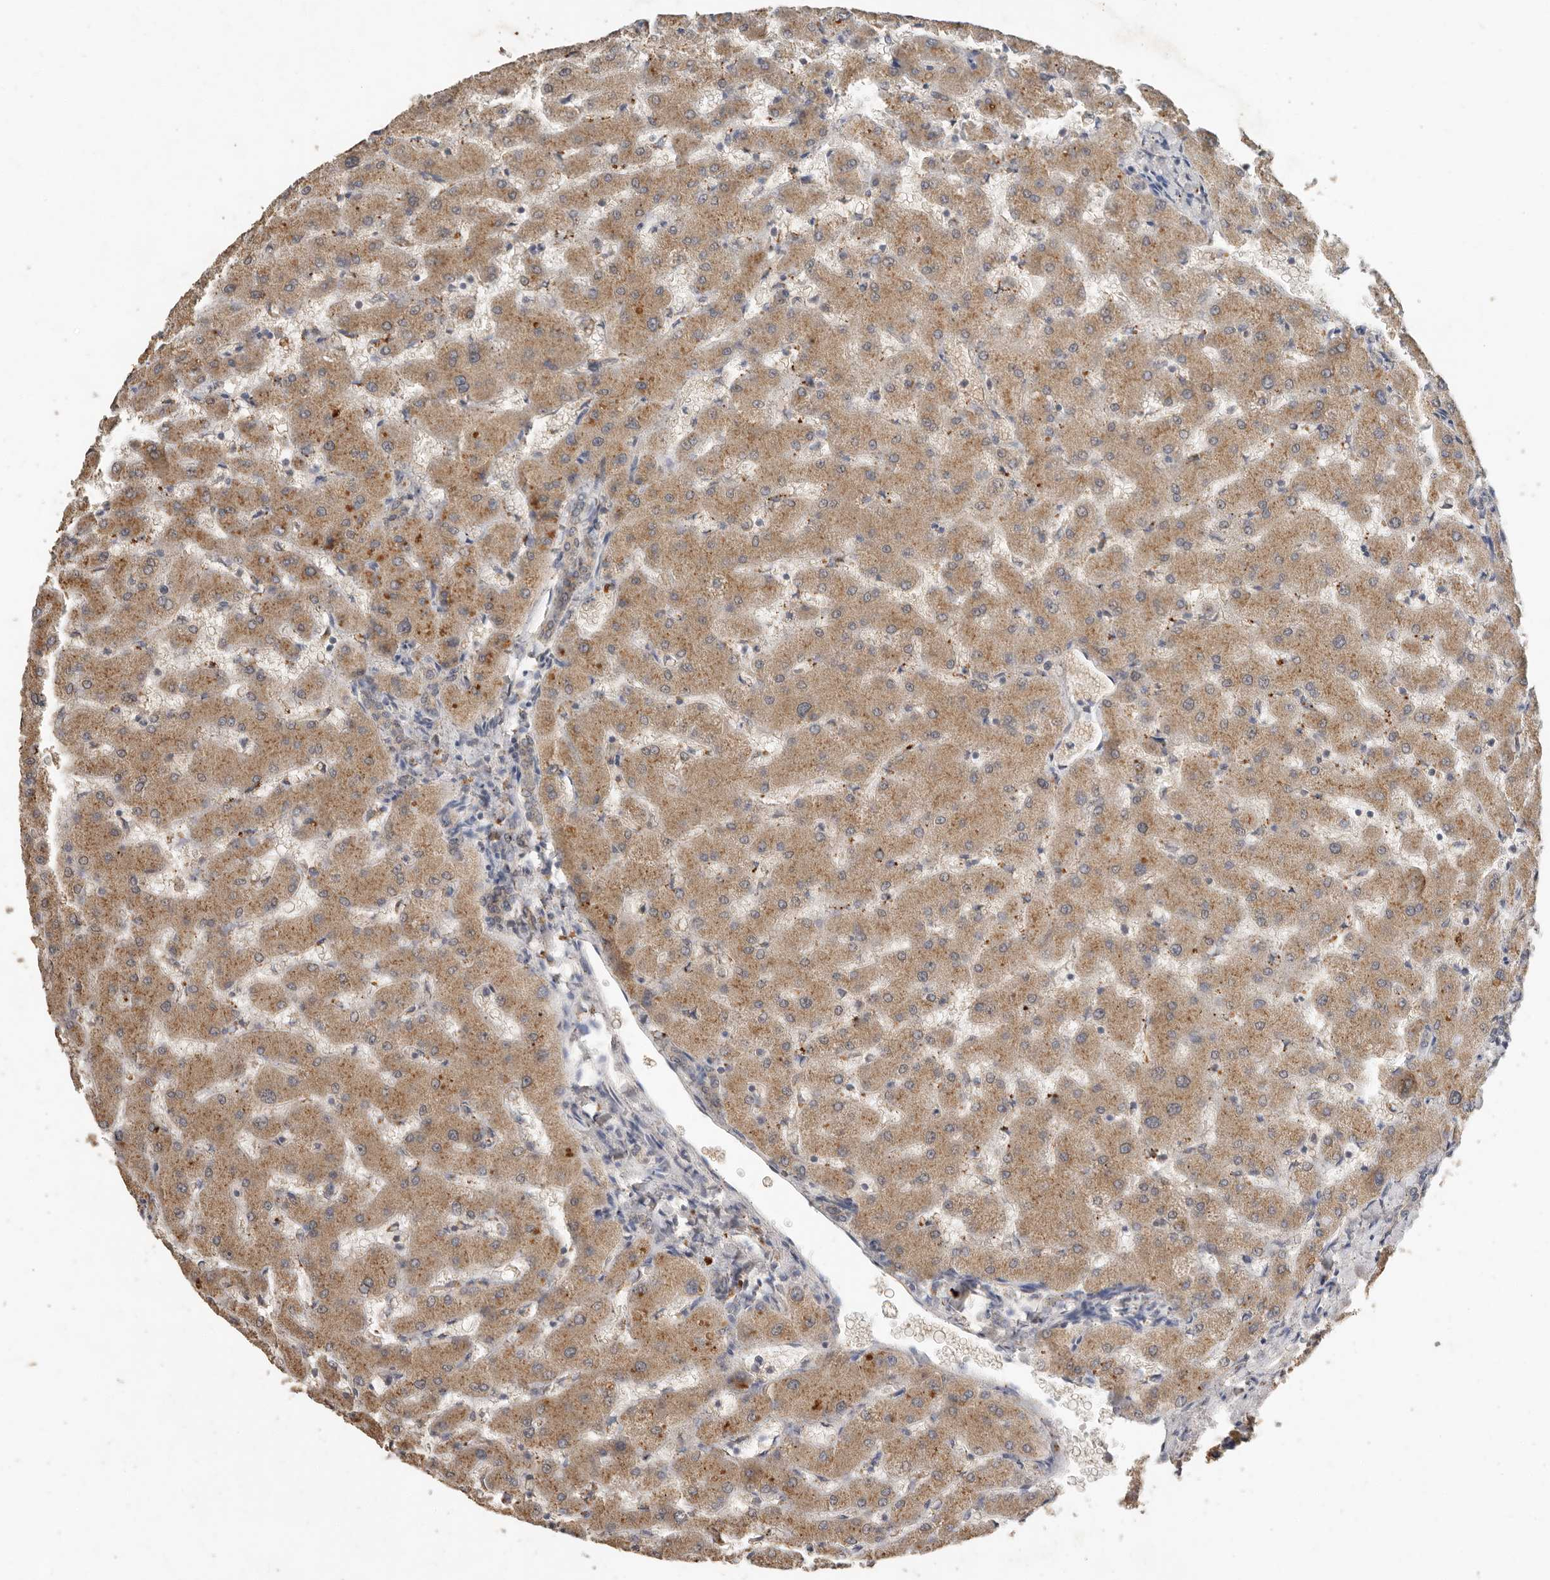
{"staining": {"intensity": "weak", "quantity": "25%-75%", "location": "cytoplasmic/membranous"}, "tissue": "liver", "cell_type": "Cholangiocytes", "image_type": "normal", "snomed": [{"axis": "morphology", "description": "Normal tissue, NOS"}, {"axis": "topography", "description": "Liver"}], "caption": "Weak cytoplasmic/membranous positivity is present in approximately 25%-75% of cholangiocytes in normal liver. (DAB IHC, brown staining for protein, blue staining for nuclei).", "gene": "CTF1", "patient": {"sex": "female", "age": 63}}